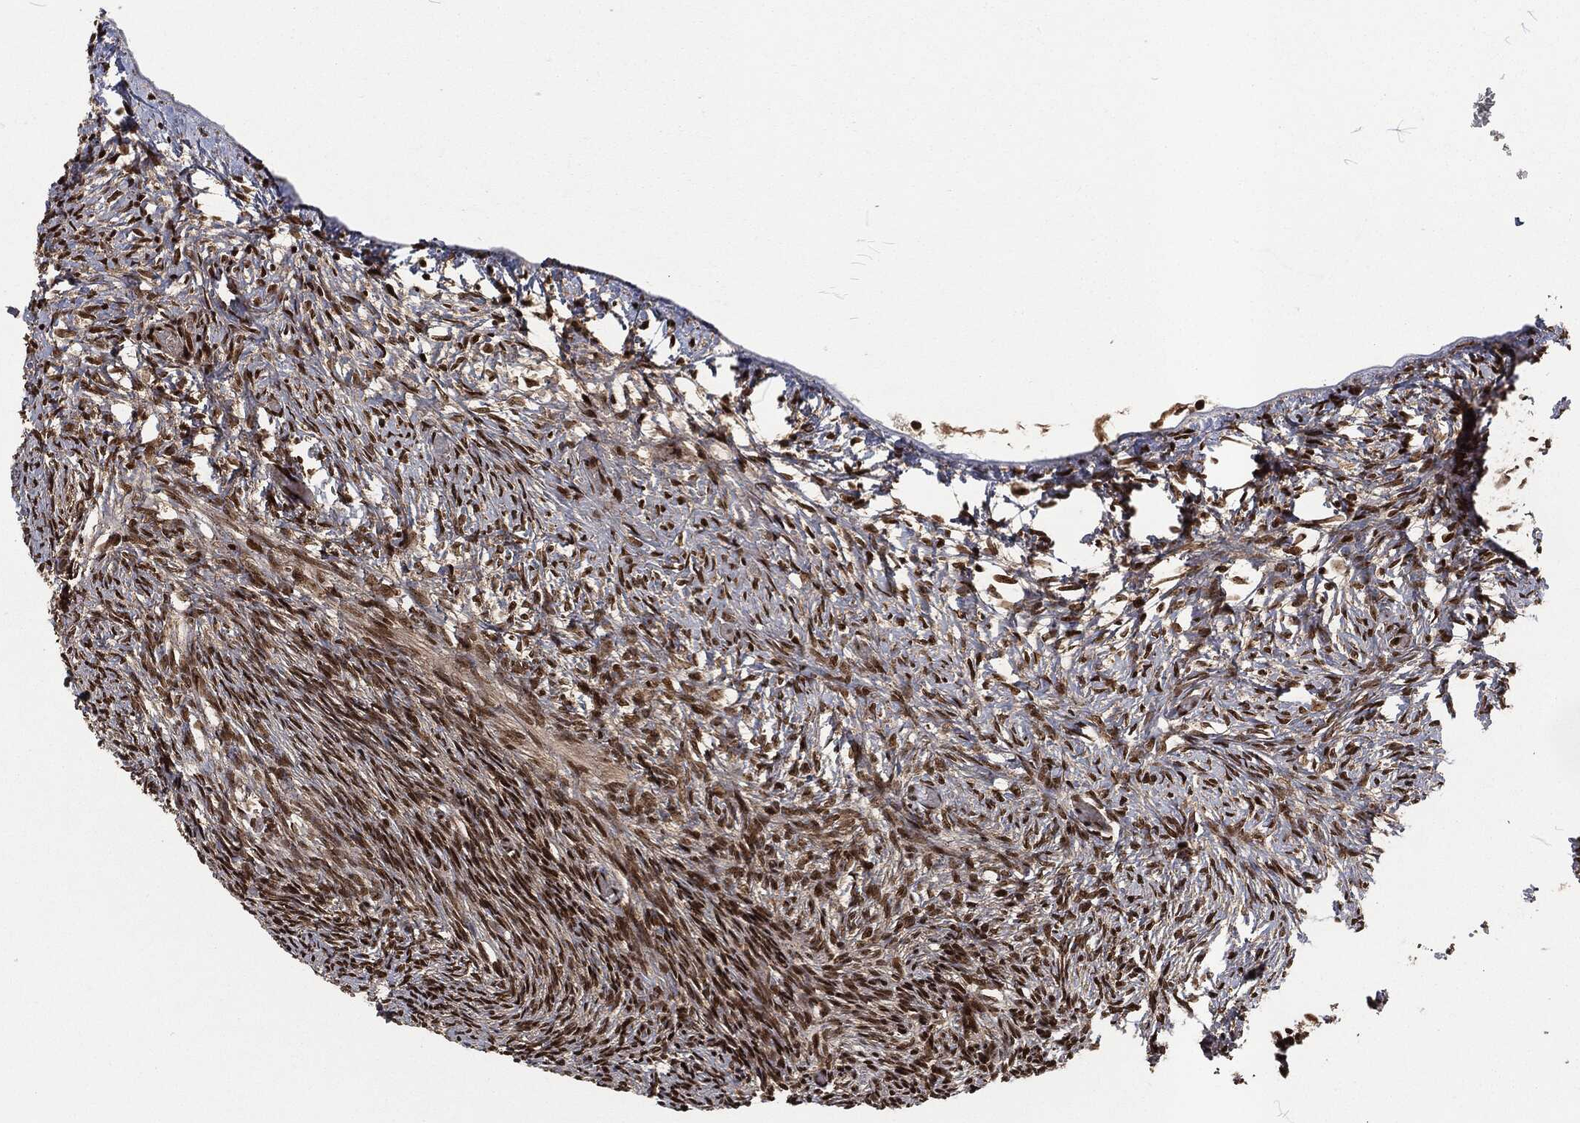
{"staining": {"intensity": "strong", "quantity": ">75%", "location": "cytoplasmic/membranous,nuclear"}, "tissue": "ovary", "cell_type": "Follicle cells", "image_type": "normal", "snomed": [{"axis": "morphology", "description": "Normal tissue, NOS"}, {"axis": "topography", "description": "Ovary"}], "caption": "Immunohistochemical staining of benign ovary reveals high levels of strong cytoplasmic/membranous,nuclear expression in approximately >75% of follicle cells.", "gene": "NGRN", "patient": {"sex": "female", "age": 39}}